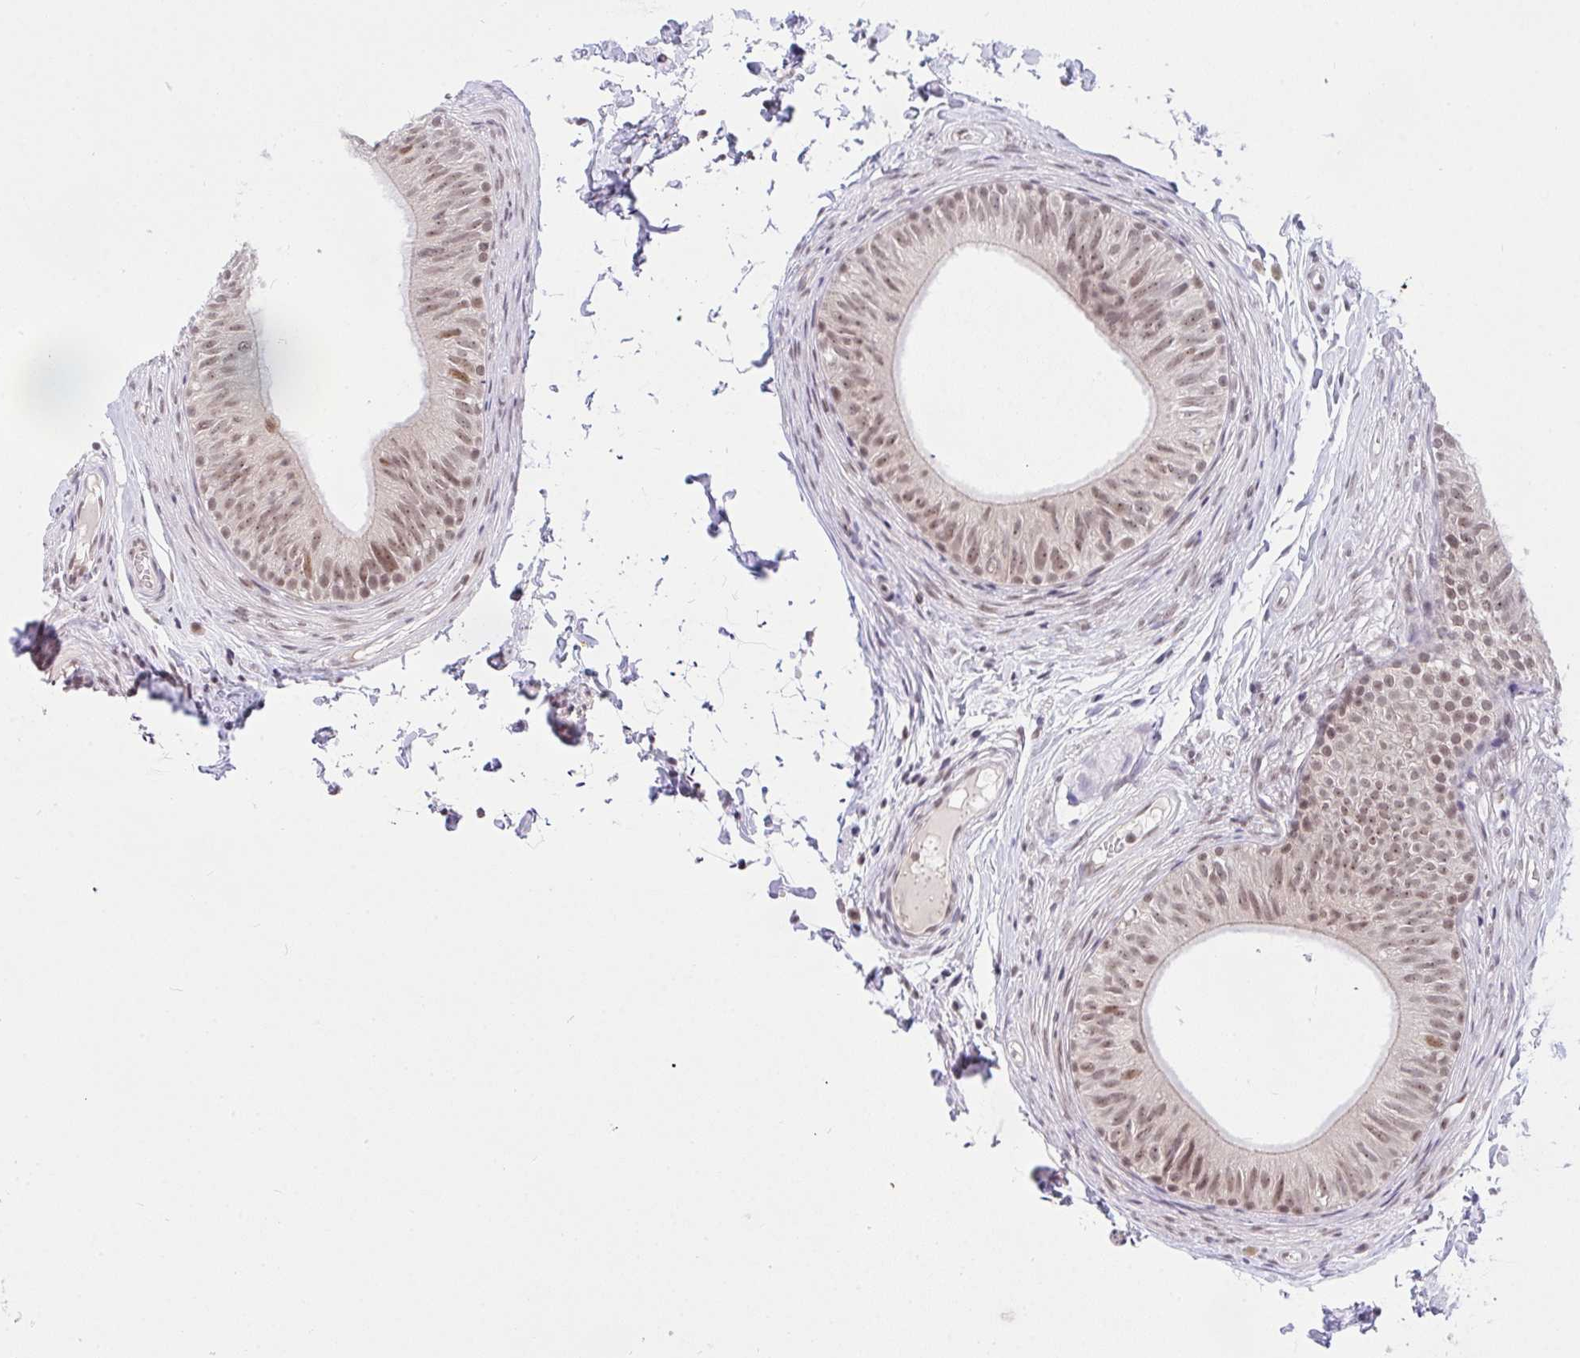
{"staining": {"intensity": "weak", "quantity": "25%-75%", "location": "nuclear"}, "tissue": "epididymis", "cell_type": "Glandular cells", "image_type": "normal", "snomed": [{"axis": "morphology", "description": "Normal tissue, NOS"}, {"axis": "topography", "description": "Epididymis, spermatic cord, NOS"}, {"axis": "topography", "description": "Epididymis"}, {"axis": "topography", "description": "Peripheral nerve tissue"}], "caption": "Brown immunohistochemical staining in unremarkable human epididymis exhibits weak nuclear positivity in about 25%-75% of glandular cells.", "gene": "RFC4", "patient": {"sex": "male", "age": 29}}